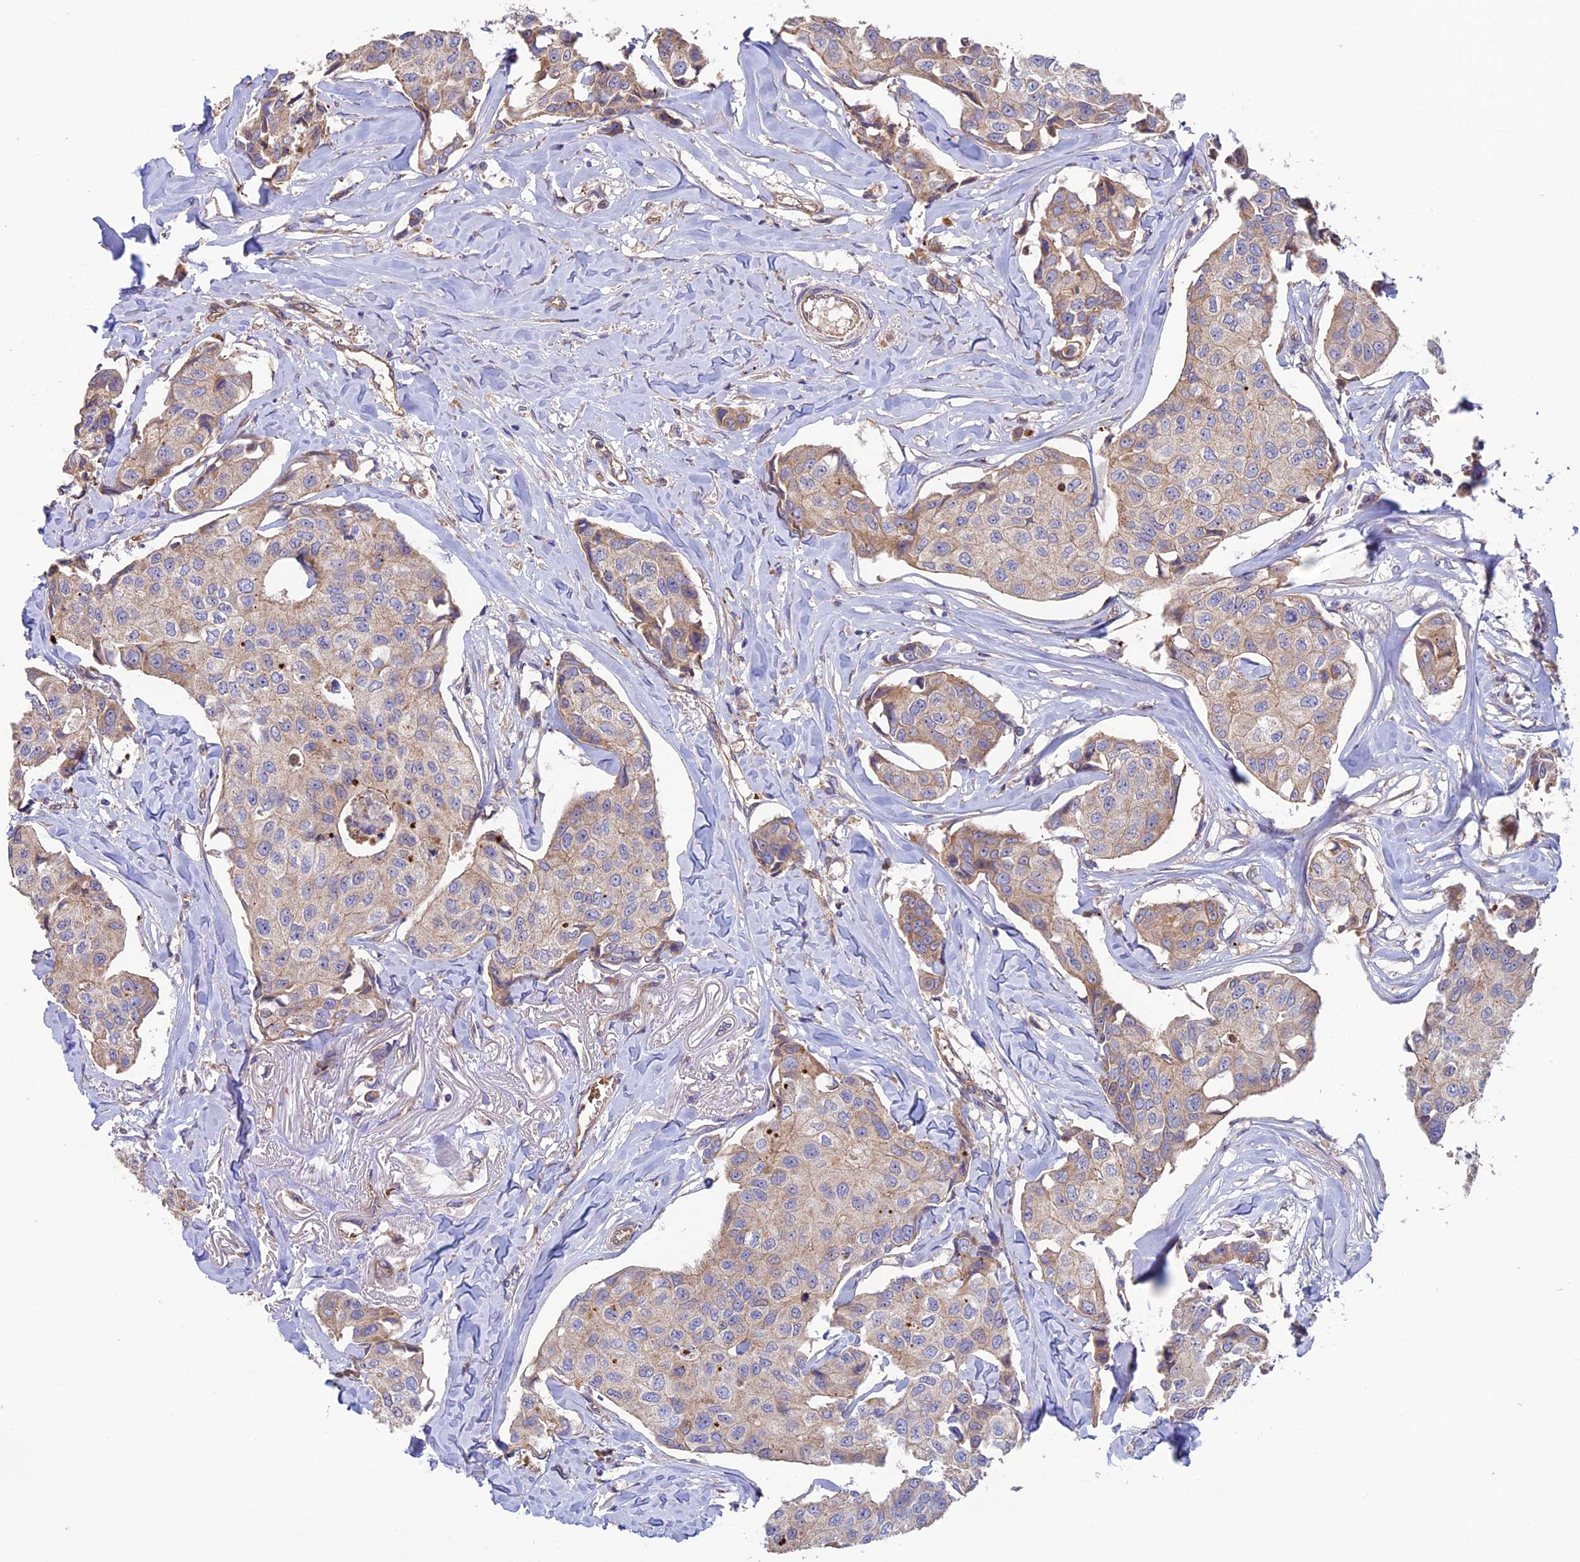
{"staining": {"intensity": "weak", "quantity": "25%-75%", "location": "cytoplasmic/membranous"}, "tissue": "breast cancer", "cell_type": "Tumor cells", "image_type": "cancer", "snomed": [{"axis": "morphology", "description": "Duct carcinoma"}, {"axis": "topography", "description": "Breast"}], "caption": "Immunohistochemistry (DAB (3,3'-diaminobenzidine)) staining of invasive ductal carcinoma (breast) reveals weak cytoplasmic/membranous protein staining in about 25%-75% of tumor cells.", "gene": "DUS3L", "patient": {"sex": "female", "age": 80}}